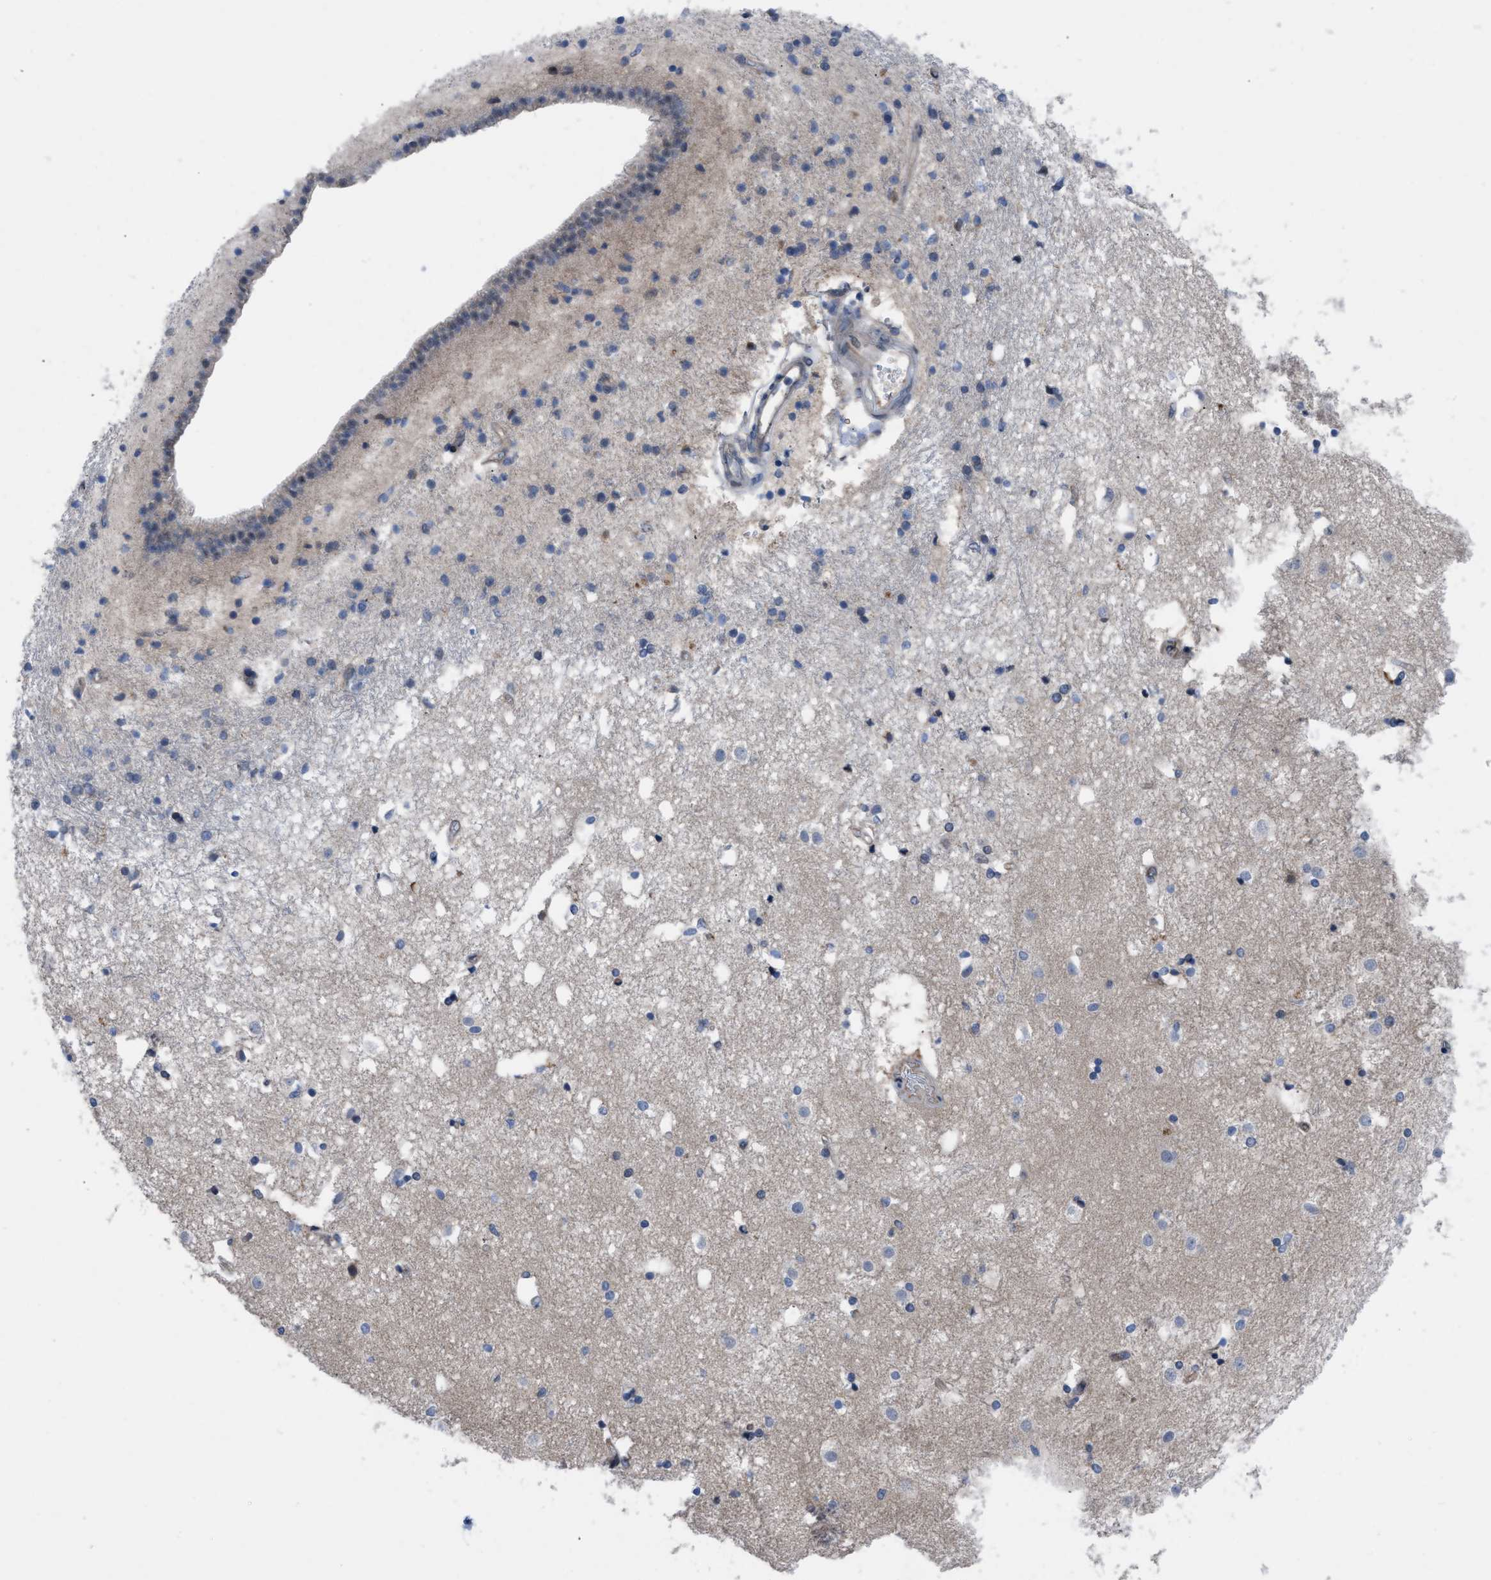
{"staining": {"intensity": "negative", "quantity": "none", "location": "none"}, "tissue": "caudate", "cell_type": "Glial cells", "image_type": "normal", "snomed": [{"axis": "morphology", "description": "Normal tissue, NOS"}, {"axis": "topography", "description": "Lateral ventricle wall"}], "caption": "IHC micrograph of benign human caudate stained for a protein (brown), which exhibits no staining in glial cells. (Brightfield microscopy of DAB IHC at high magnification).", "gene": "IL17RE", "patient": {"sex": "male", "age": 45}}